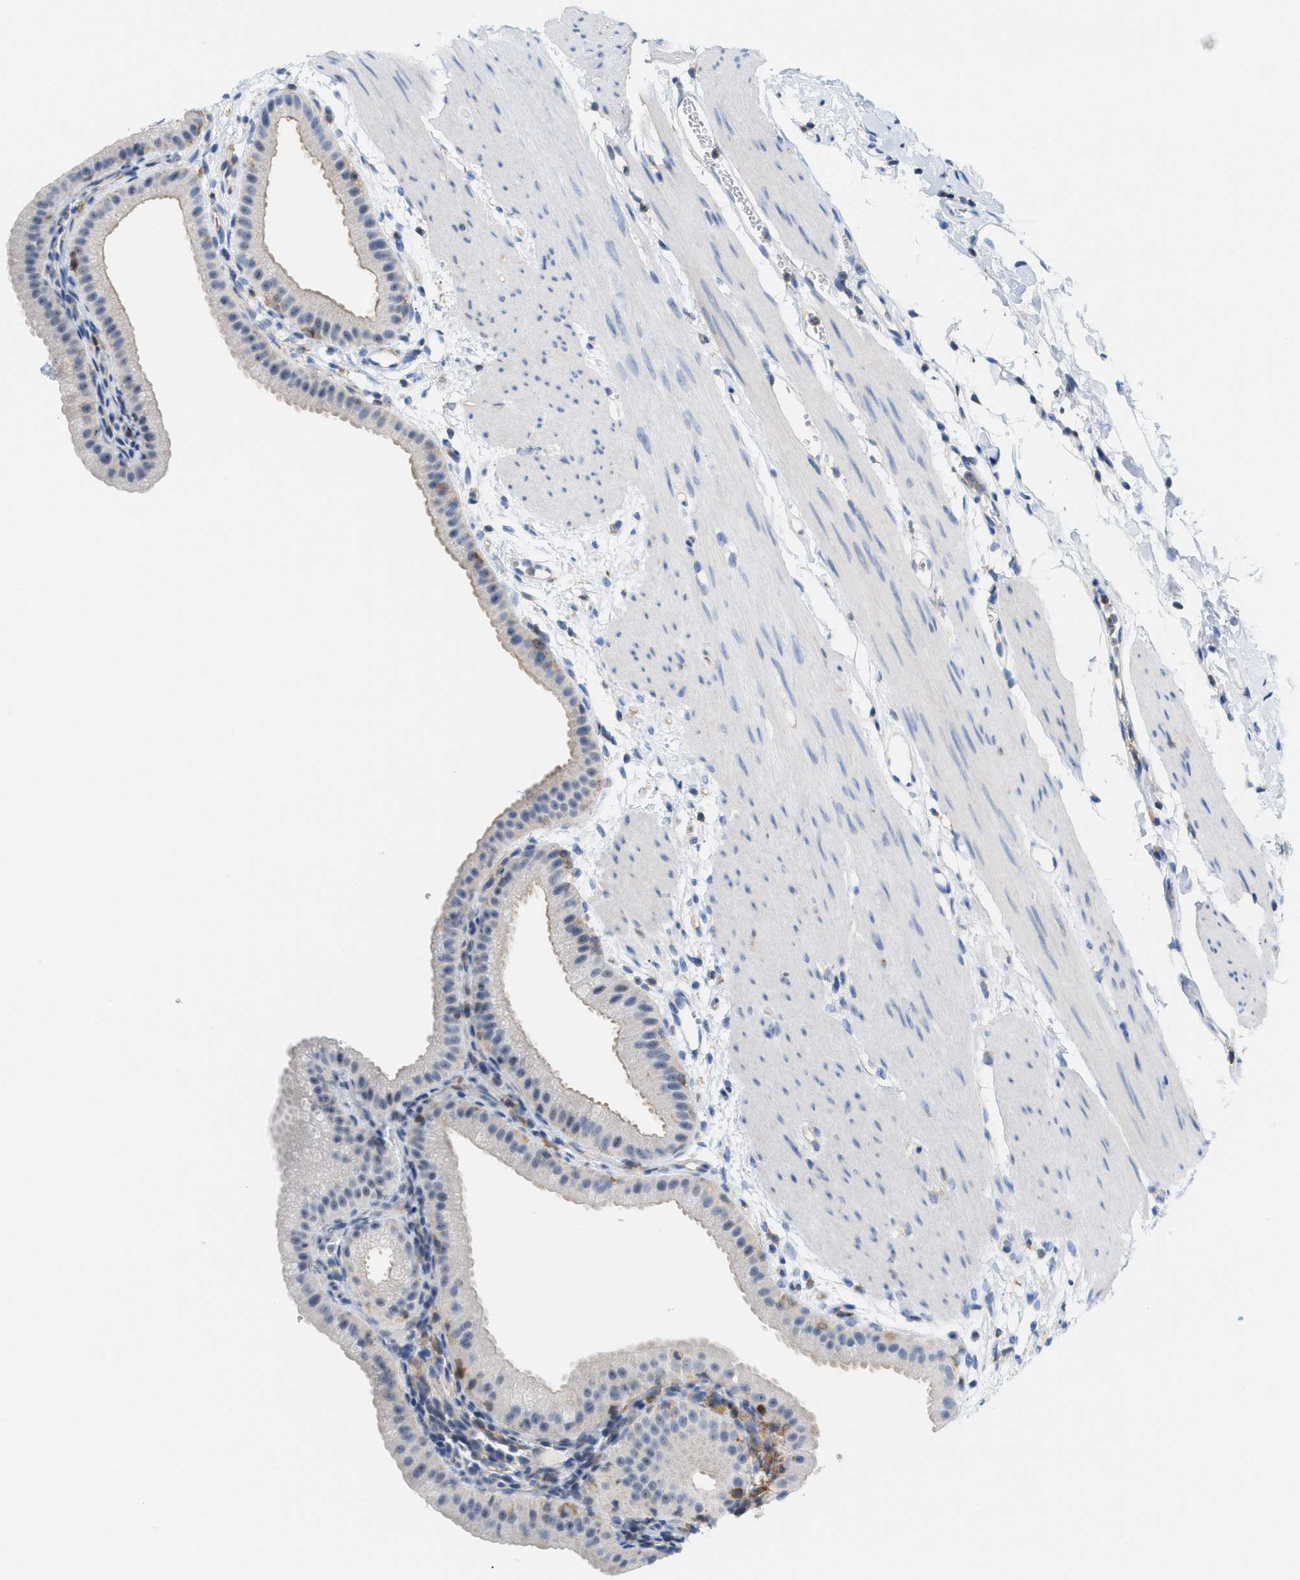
{"staining": {"intensity": "negative", "quantity": "none", "location": "none"}, "tissue": "gallbladder", "cell_type": "Glandular cells", "image_type": "normal", "snomed": [{"axis": "morphology", "description": "Normal tissue, NOS"}, {"axis": "topography", "description": "Gallbladder"}], "caption": "IHC photomicrograph of normal gallbladder stained for a protein (brown), which displays no staining in glandular cells. Nuclei are stained in blue.", "gene": "IL16", "patient": {"sex": "female", "age": 64}}